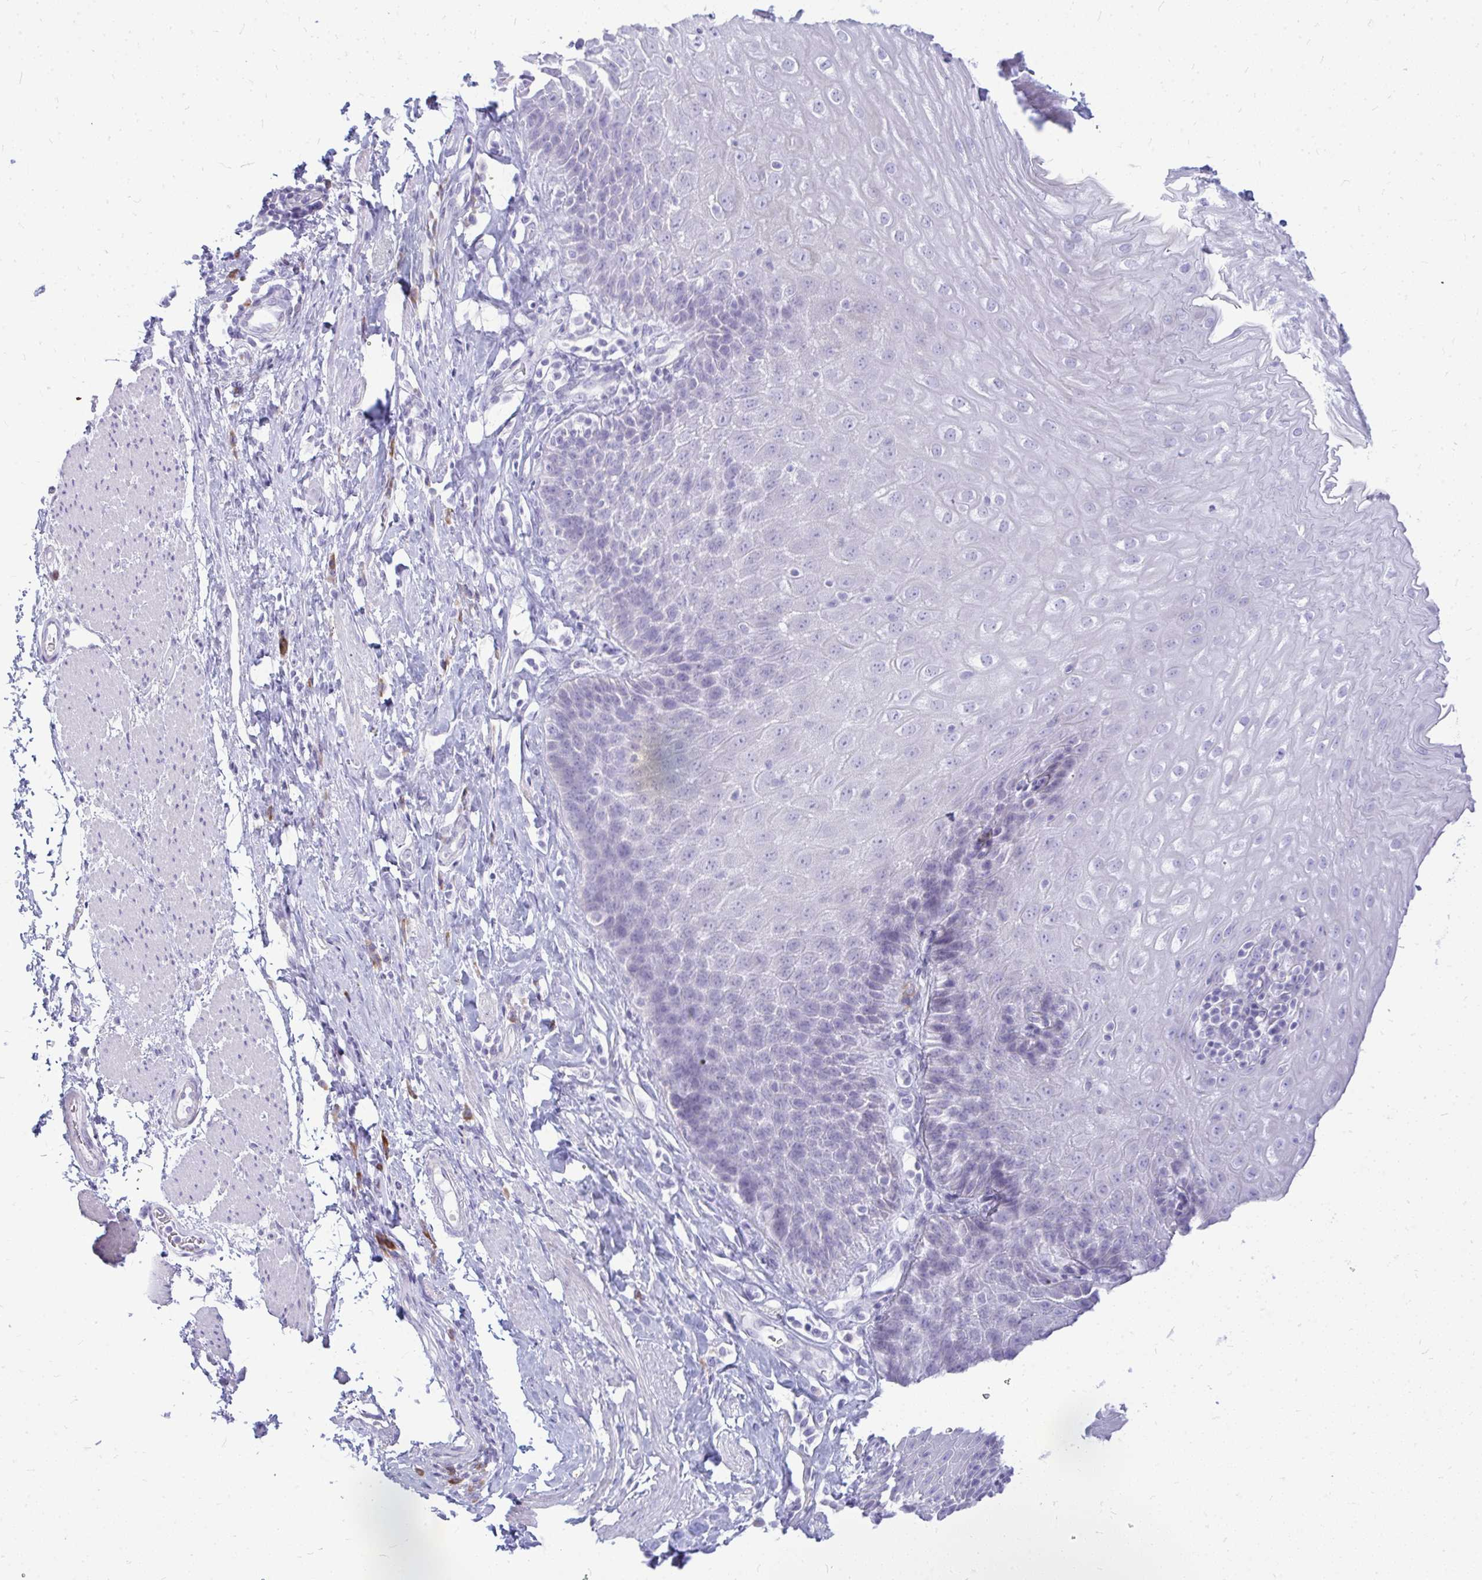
{"staining": {"intensity": "negative", "quantity": "none", "location": "none"}, "tissue": "esophagus", "cell_type": "Squamous epithelial cells", "image_type": "normal", "snomed": [{"axis": "morphology", "description": "Normal tissue, NOS"}, {"axis": "topography", "description": "Esophagus"}], "caption": "IHC image of normal esophagus stained for a protein (brown), which reveals no positivity in squamous epithelial cells. Brightfield microscopy of immunohistochemistry (IHC) stained with DAB (3,3'-diaminobenzidine) (brown) and hematoxylin (blue), captured at high magnification.", "gene": "TSPEAR", "patient": {"sex": "female", "age": 61}}